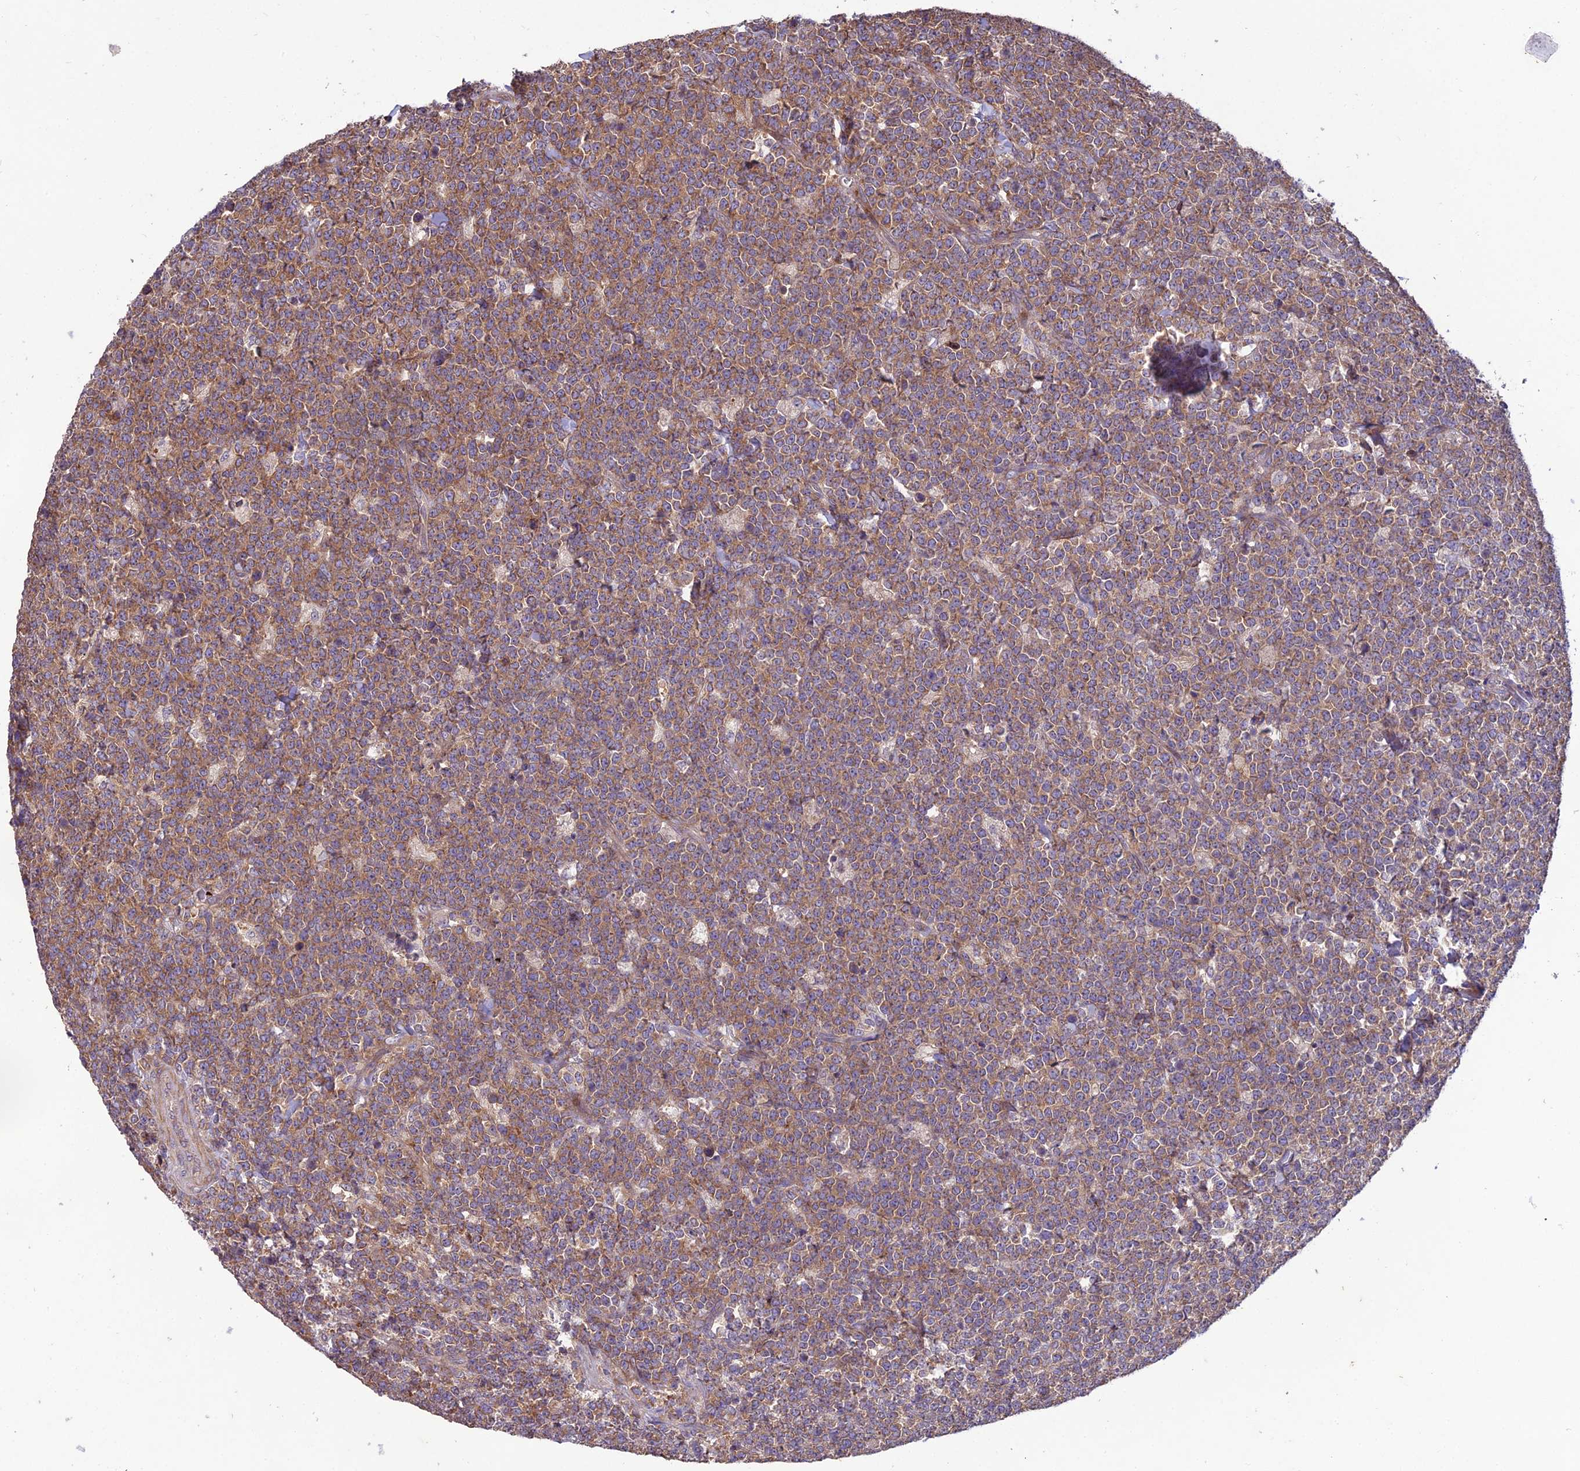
{"staining": {"intensity": "moderate", "quantity": ">75%", "location": "cytoplasmic/membranous"}, "tissue": "lymphoma", "cell_type": "Tumor cells", "image_type": "cancer", "snomed": [{"axis": "morphology", "description": "Malignant lymphoma, non-Hodgkin's type, High grade"}, {"axis": "topography", "description": "Small intestine"}], "caption": "Approximately >75% of tumor cells in human malignant lymphoma, non-Hodgkin's type (high-grade) exhibit moderate cytoplasmic/membranous protein positivity as visualized by brown immunohistochemical staining.", "gene": "CENPL", "patient": {"sex": "male", "age": 8}}